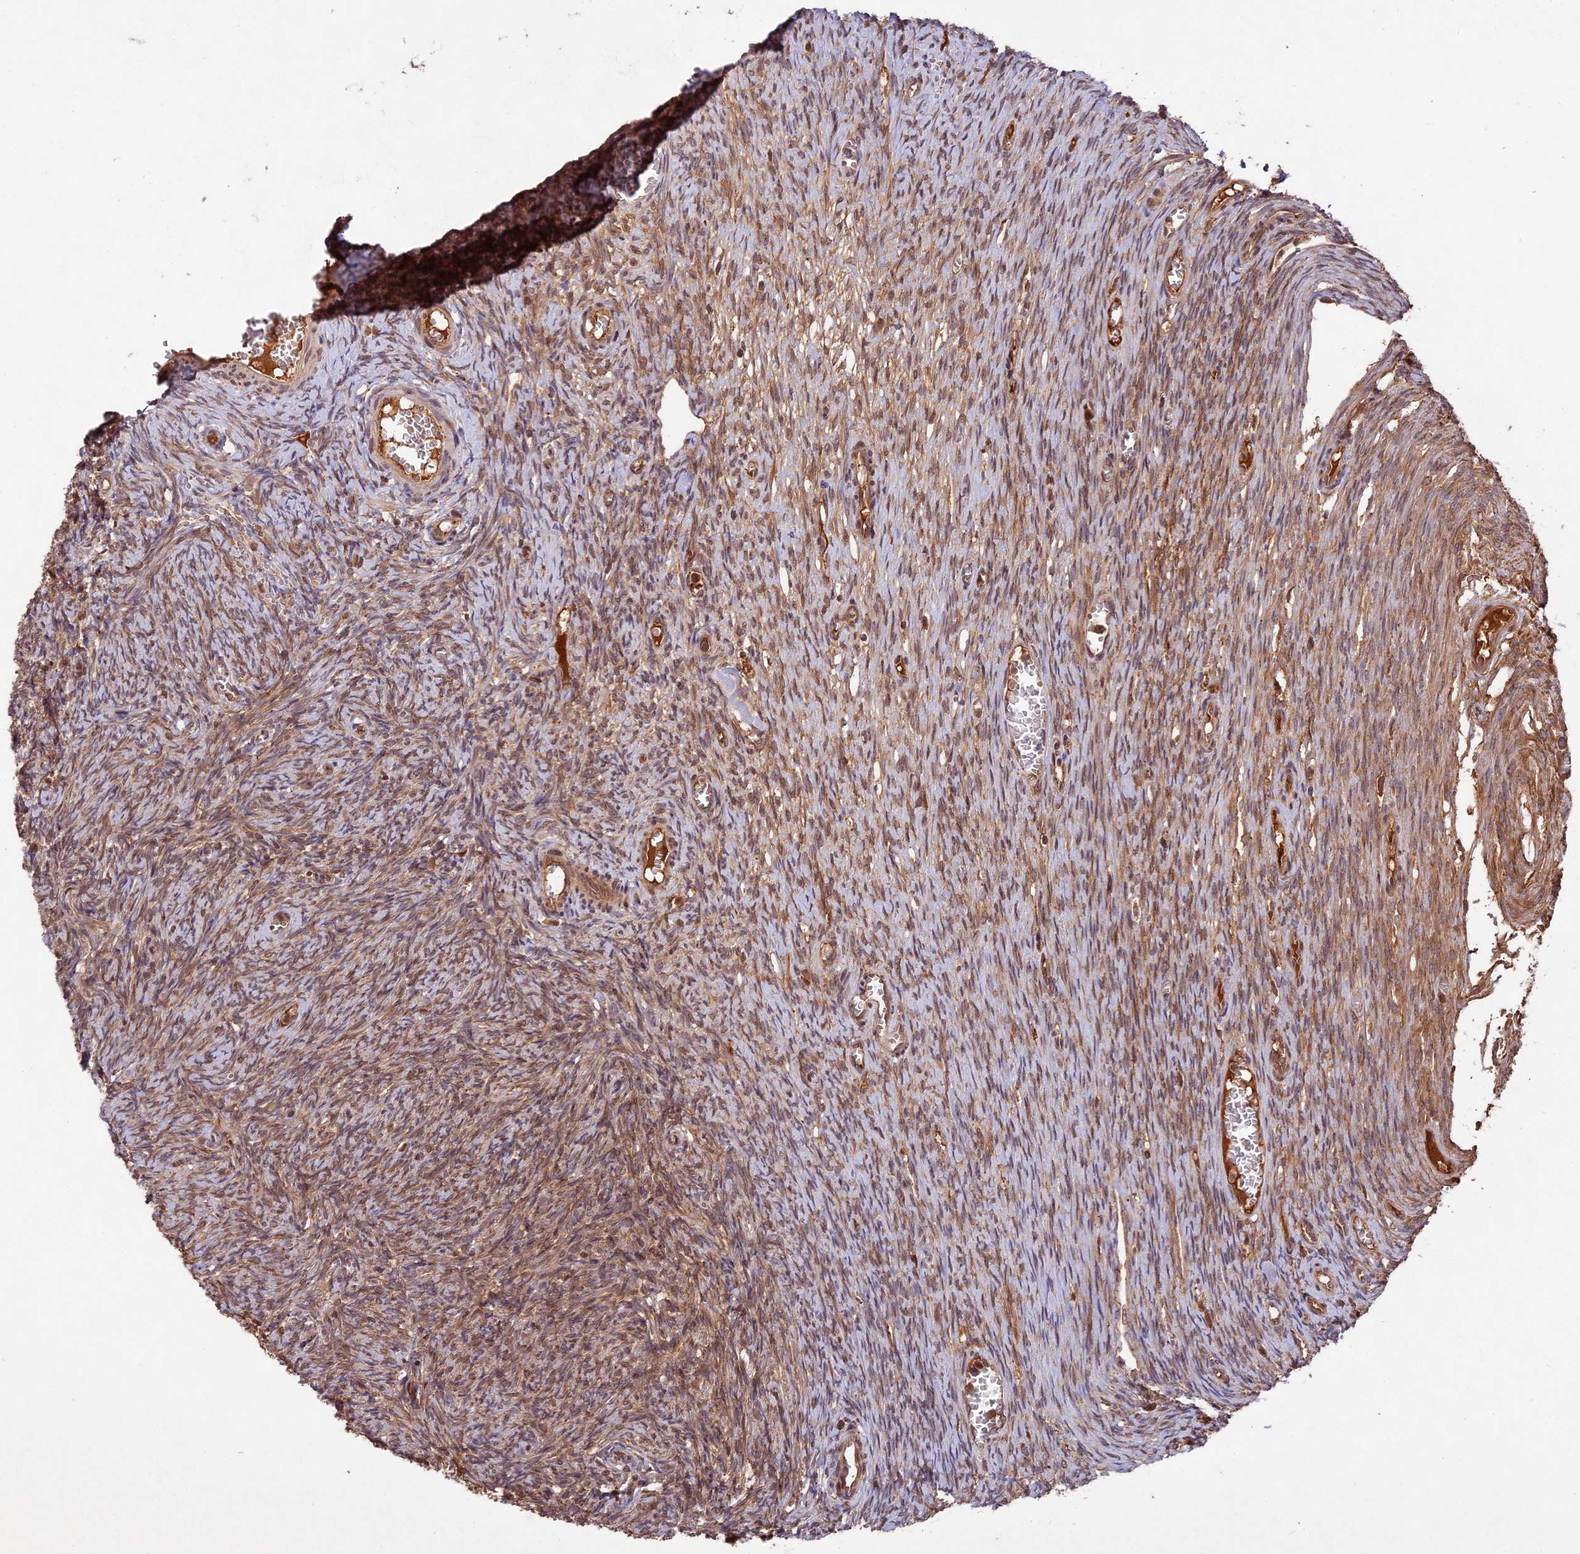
{"staining": {"intensity": "strong", "quantity": ">75%", "location": "cytoplasmic/membranous"}, "tissue": "ovary", "cell_type": "Follicle cells", "image_type": "normal", "snomed": [{"axis": "morphology", "description": "Normal tissue, NOS"}, {"axis": "topography", "description": "Ovary"}], "caption": "Immunohistochemistry photomicrograph of benign ovary: ovary stained using immunohistochemistry (IHC) exhibits high levels of strong protein expression localized specifically in the cytoplasmic/membranous of follicle cells, appearing as a cytoplasmic/membranous brown color.", "gene": "CHAC1", "patient": {"sex": "female", "age": 44}}